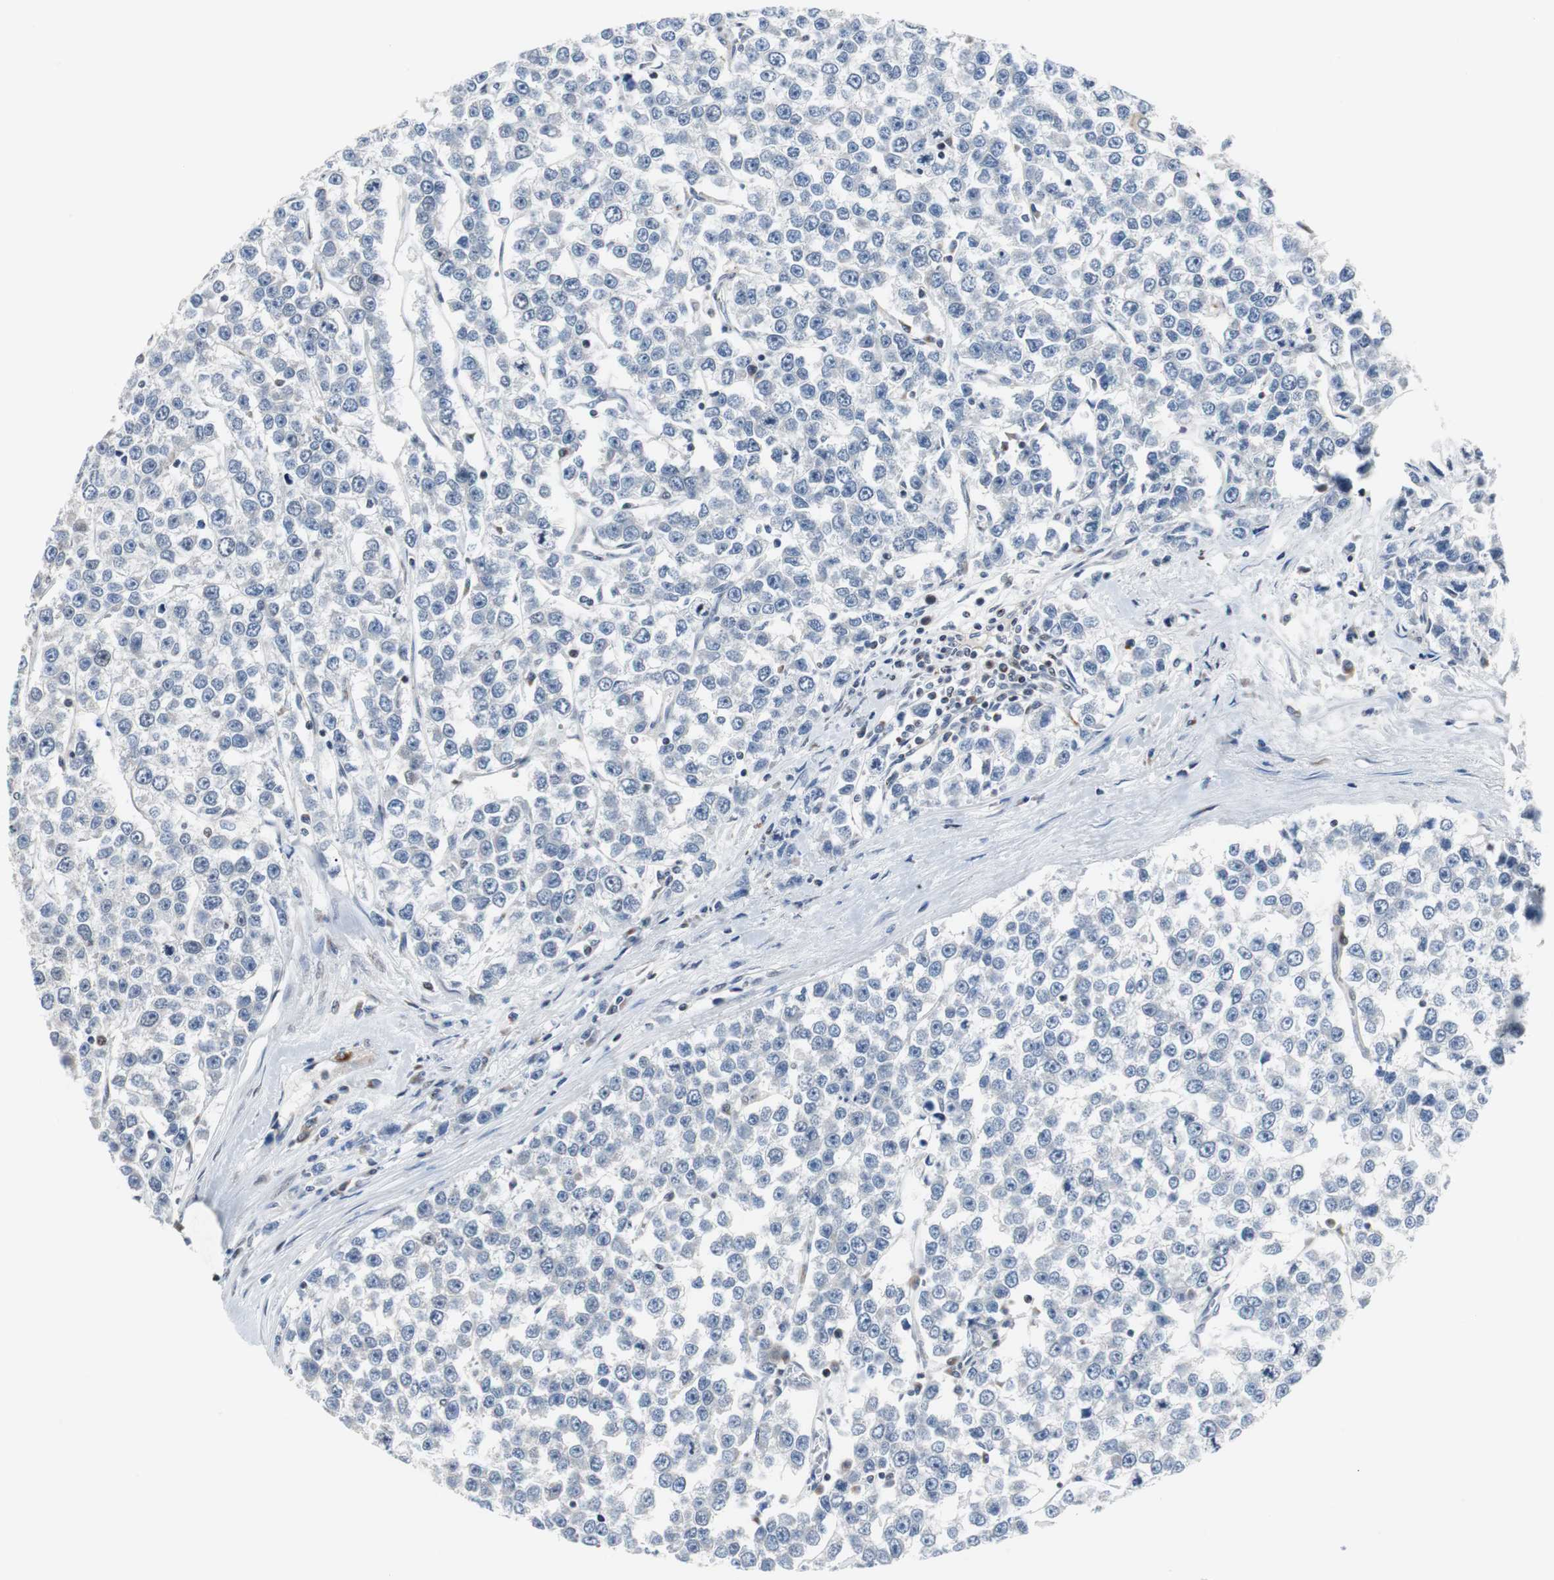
{"staining": {"intensity": "negative", "quantity": "none", "location": "none"}, "tissue": "testis cancer", "cell_type": "Tumor cells", "image_type": "cancer", "snomed": [{"axis": "morphology", "description": "Seminoma, NOS"}, {"axis": "morphology", "description": "Carcinoma, Embryonal, NOS"}, {"axis": "topography", "description": "Testis"}], "caption": "This is an immunohistochemistry (IHC) histopathology image of testis embryonal carcinoma. There is no expression in tumor cells.", "gene": "ZHX2", "patient": {"sex": "male", "age": 52}}